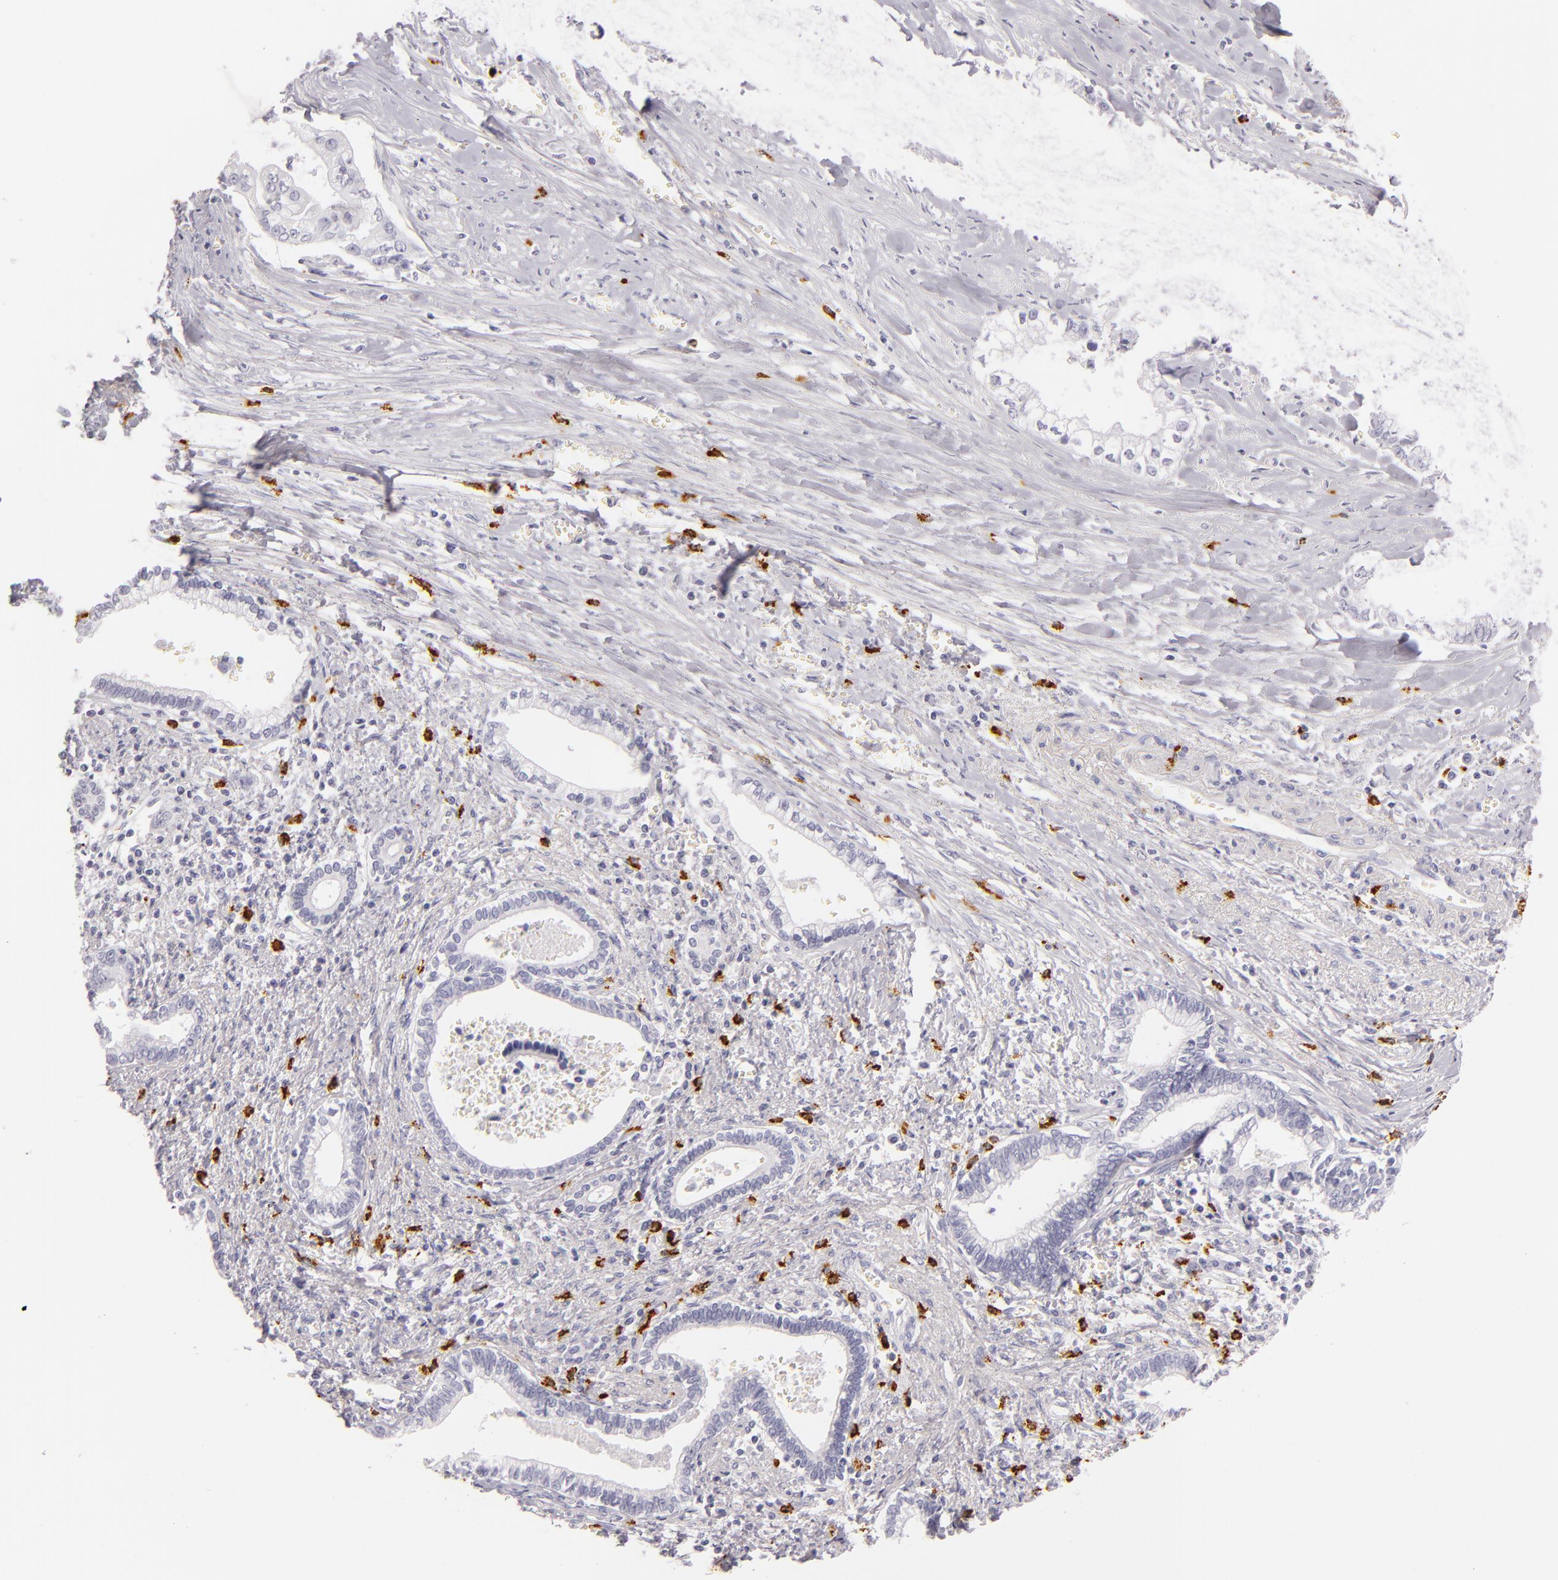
{"staining": {"intensity": "negative", "quantity": "none", "location": "none"}, "tissue": "liver cancer", "cell_type": "Tumor cells", "image_type": "cancer", "snomed": [{"axis": "morphology", "description": "Cholangiocarcinoma"}, {"axis": "topography", "description": "Liver"}], "caption": "Tumor cells are negative for protein expression in human cholangiocarcinoma (liver).", "gene": "TPSD1", "patient": {"sex": "male", "age": 57}}